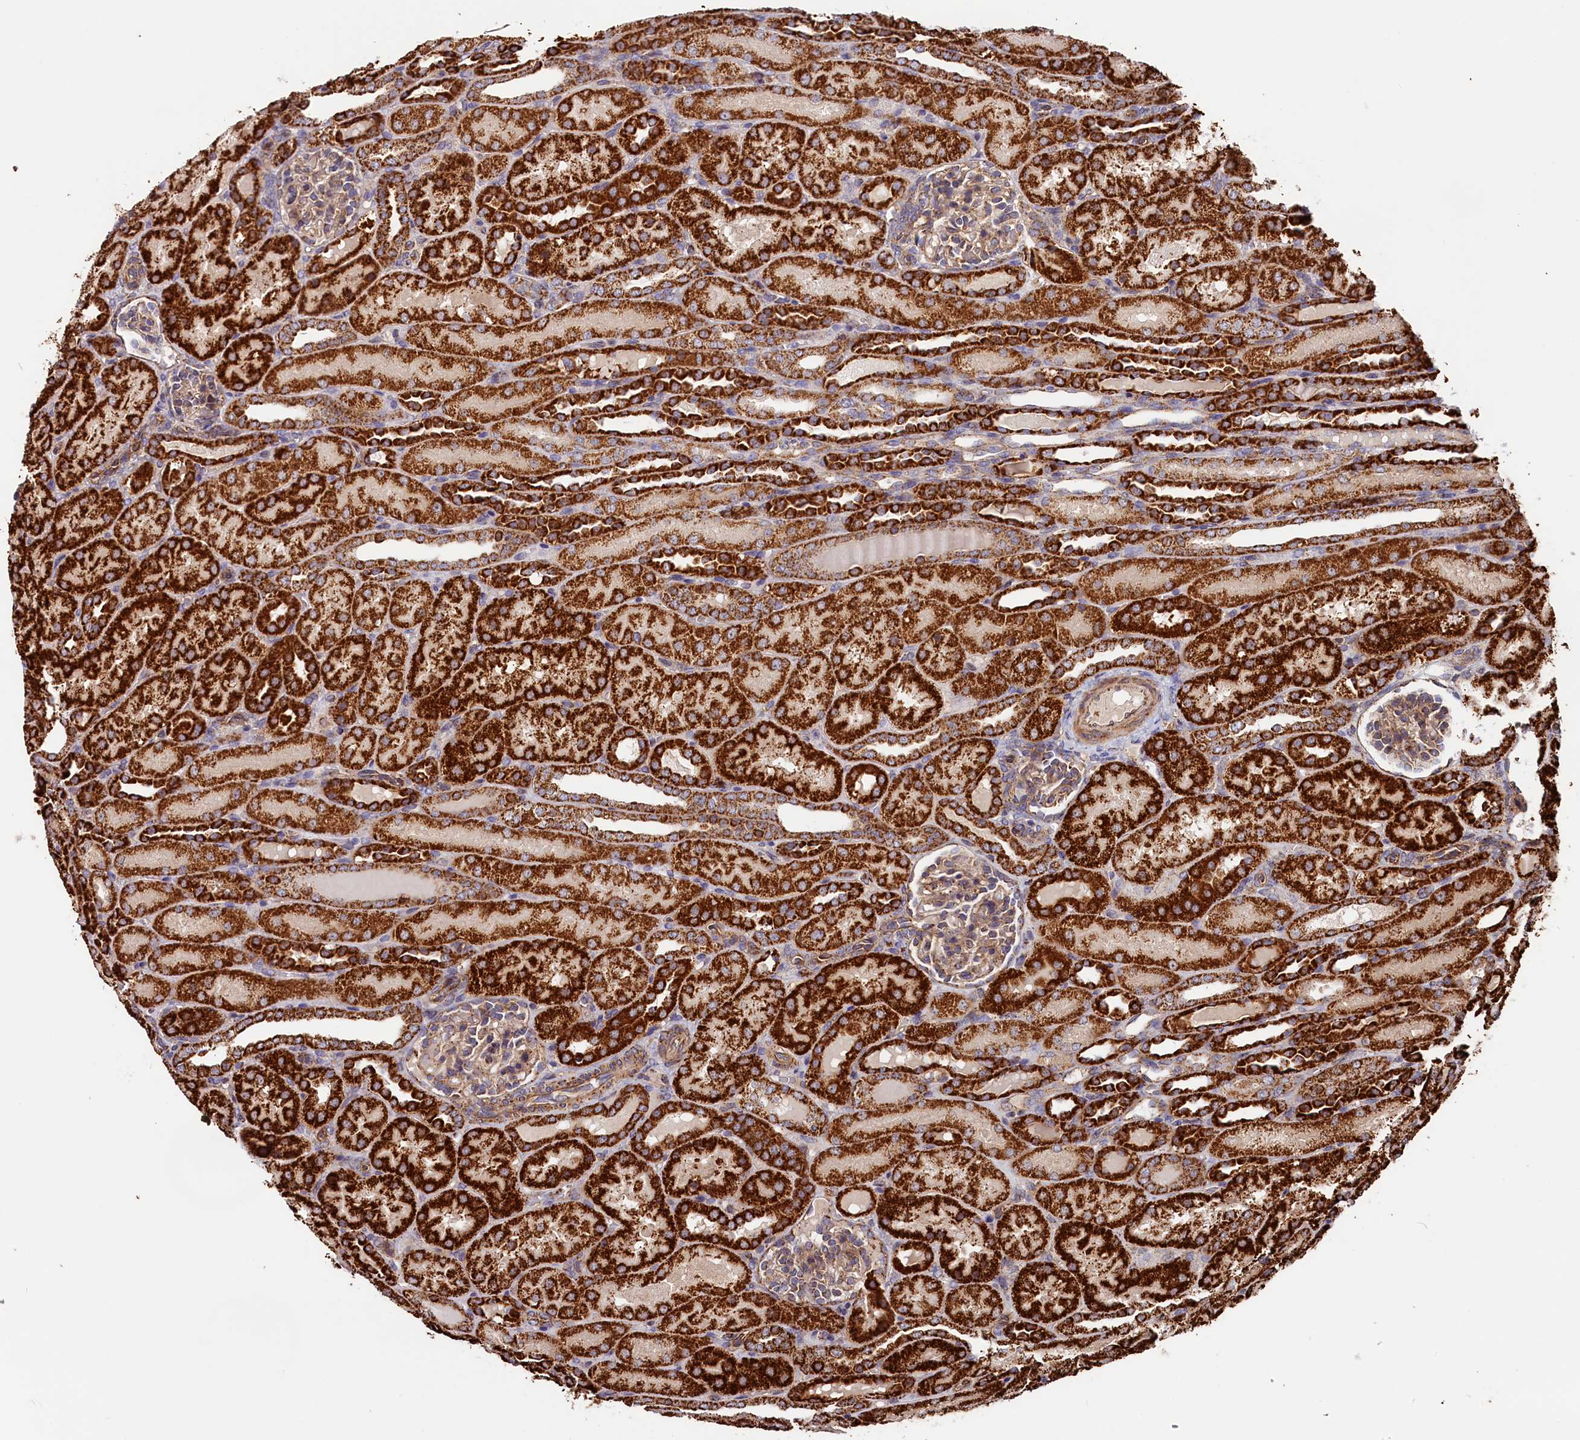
{"staining": {"intensity": "weak", "quantity": ">75%", "location": "cytoplasmic/membranous"}, "tissue": "kidney", "cell_type": "Cells in glomeruli", "image_type": "normal", "snomed": [{"axis": "morphology", "description": "Normal tissue, NOS"}, {"axis": "topography", "description": "Kidney"}], "caption": "Immunohistochemical staining of unremarkable human kidney shows low levels of weak cytoplasmic/membranous staining in approximately >75% of cells in glomeruli. (brown staining indicates protein expression, while blue staining denotes nuclei).", "gene": "MACROD1", "patient": {"sex": "male", "age": 1}}